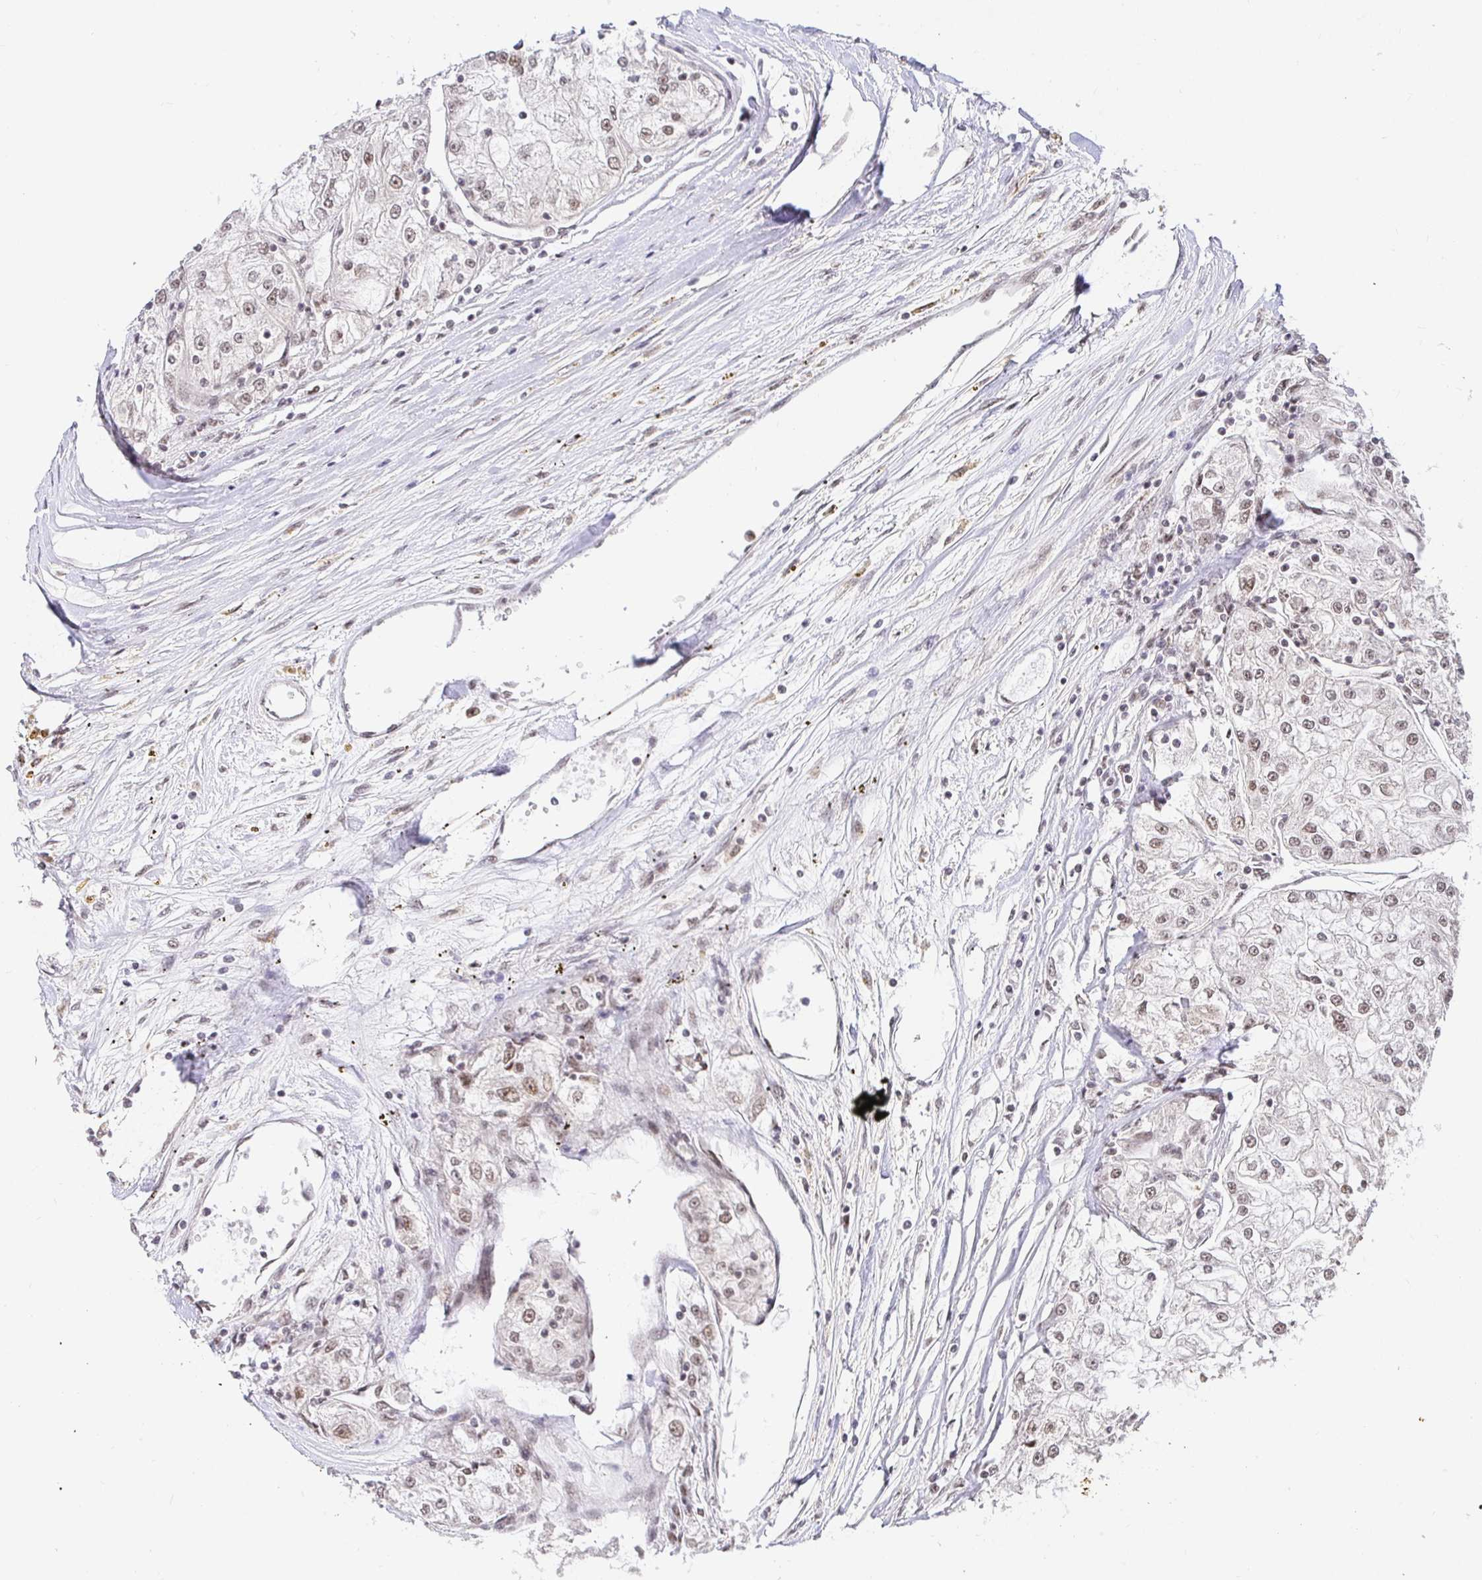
{"staining": {"intensity": "weak", "quantity": "25%-75%", "location": "nuclear"}, "tissue": "renal cancer", "cell_type": "Tumor cells", "image_type": "cancer", "snomed": [{"axis": "morphology", "description": "Adenocarcinoma, NOS"}, {"axis": "topography", "description": "Kidney"}], "caption": "About 25%-75% of tumor cells in renal adenocarcinoma exhibit weak nuclear protein expression as visualized by brown immunohistochemical staining.", "gene": "USF1", "patient": {"sex": "female", "age": 72}}